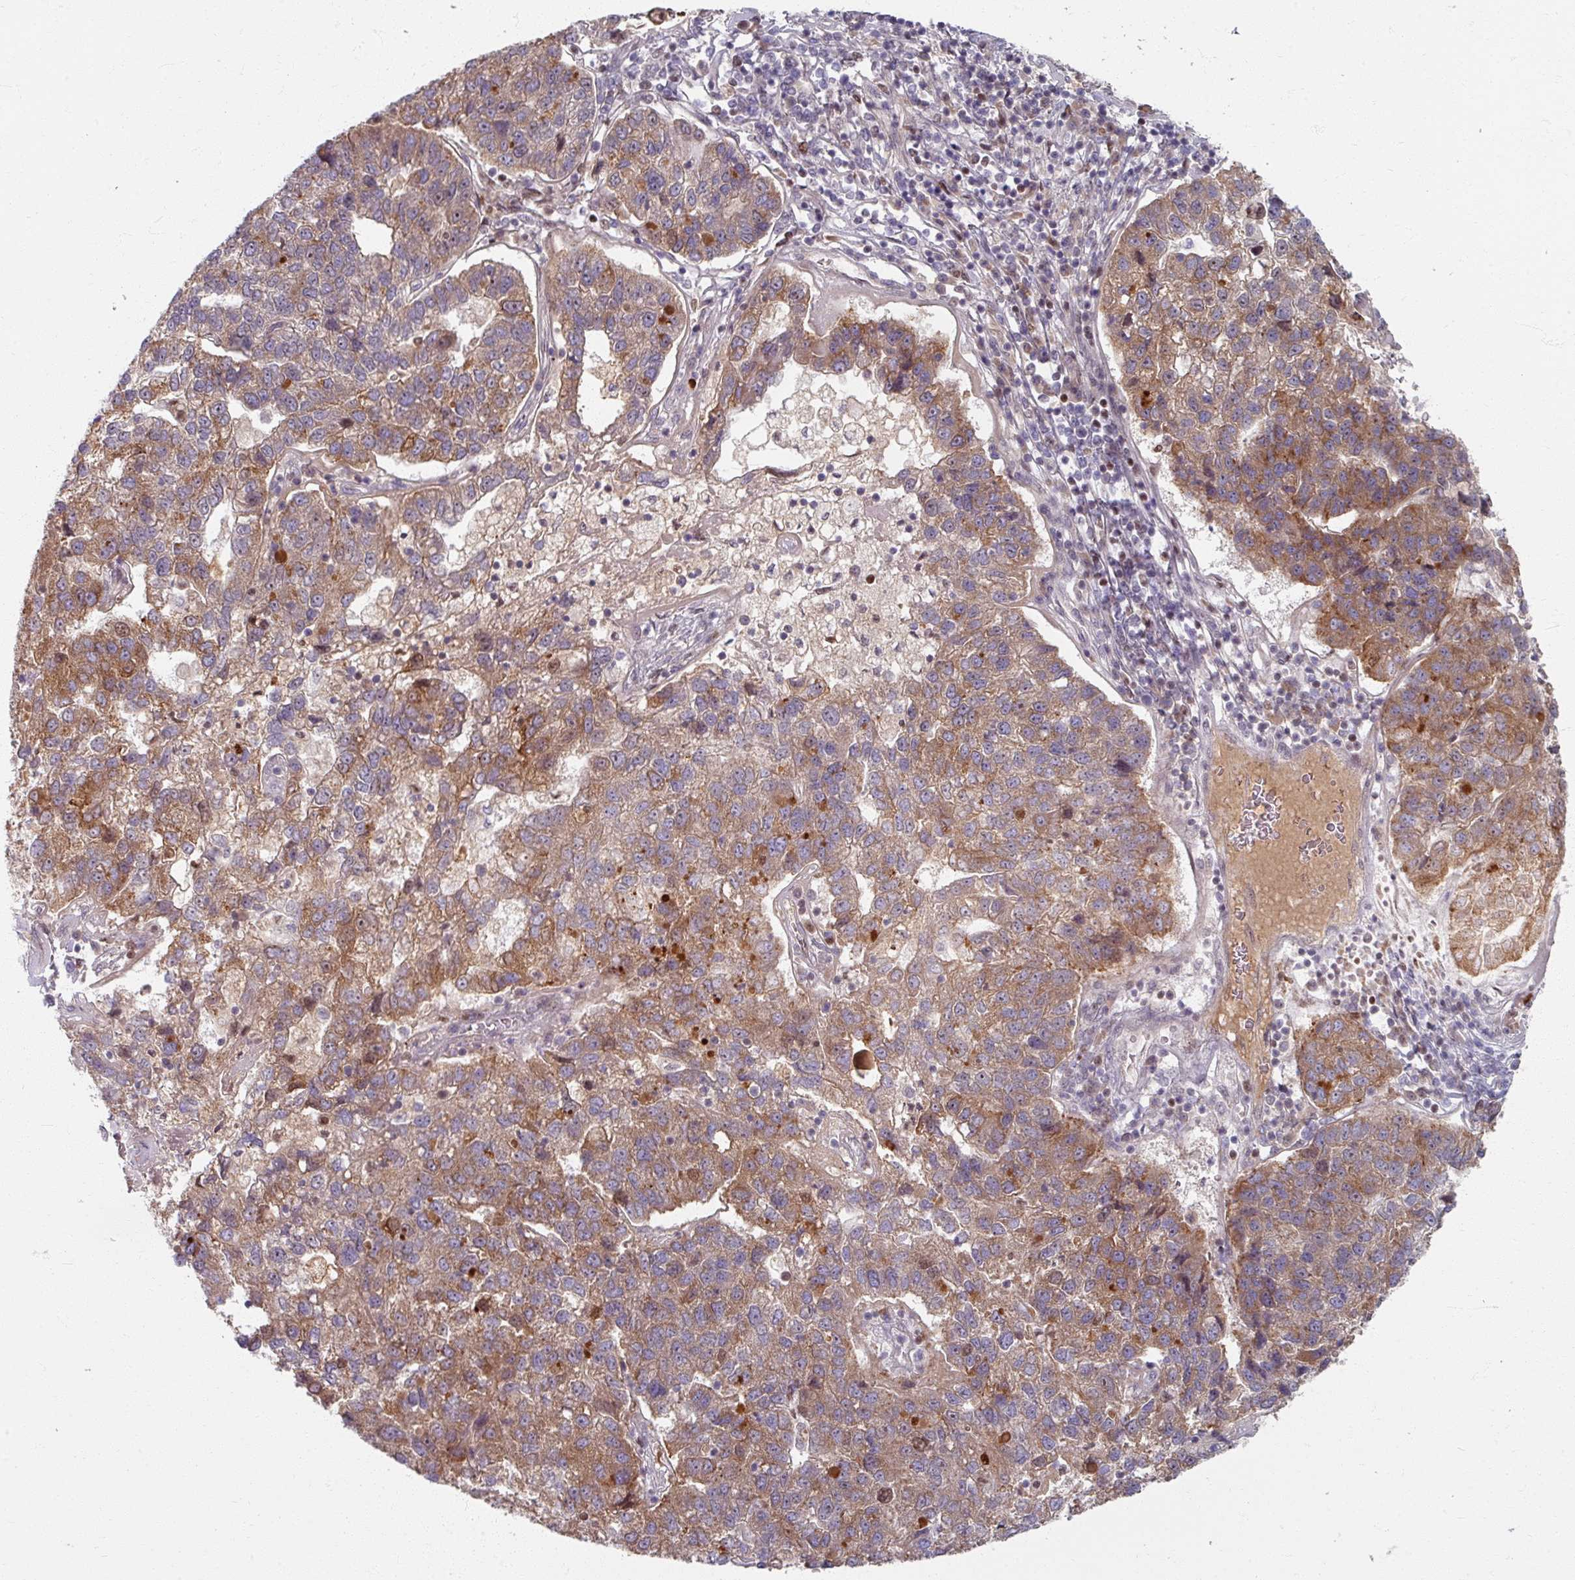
{"staining": {"intensity": "moderate", "quantity": ">75%", "location": "cytoplasmic/membranous"}, "tissue": "pancreatic cancer", "cell_type": "Tumor cells", "image_type": "cancer", "snomed": [{"axis": "morphology", "description": "Adenocarcinoma, NOS"}, {"axis": "topography", "description": "Pancreas"}], "caption": "Pancreatic adenocarcinoma stained with a protein marker demonstrates moderate staining in tumor cells.", "gene": "KLC3", "patient": {"sex": "female", "age": 61}}